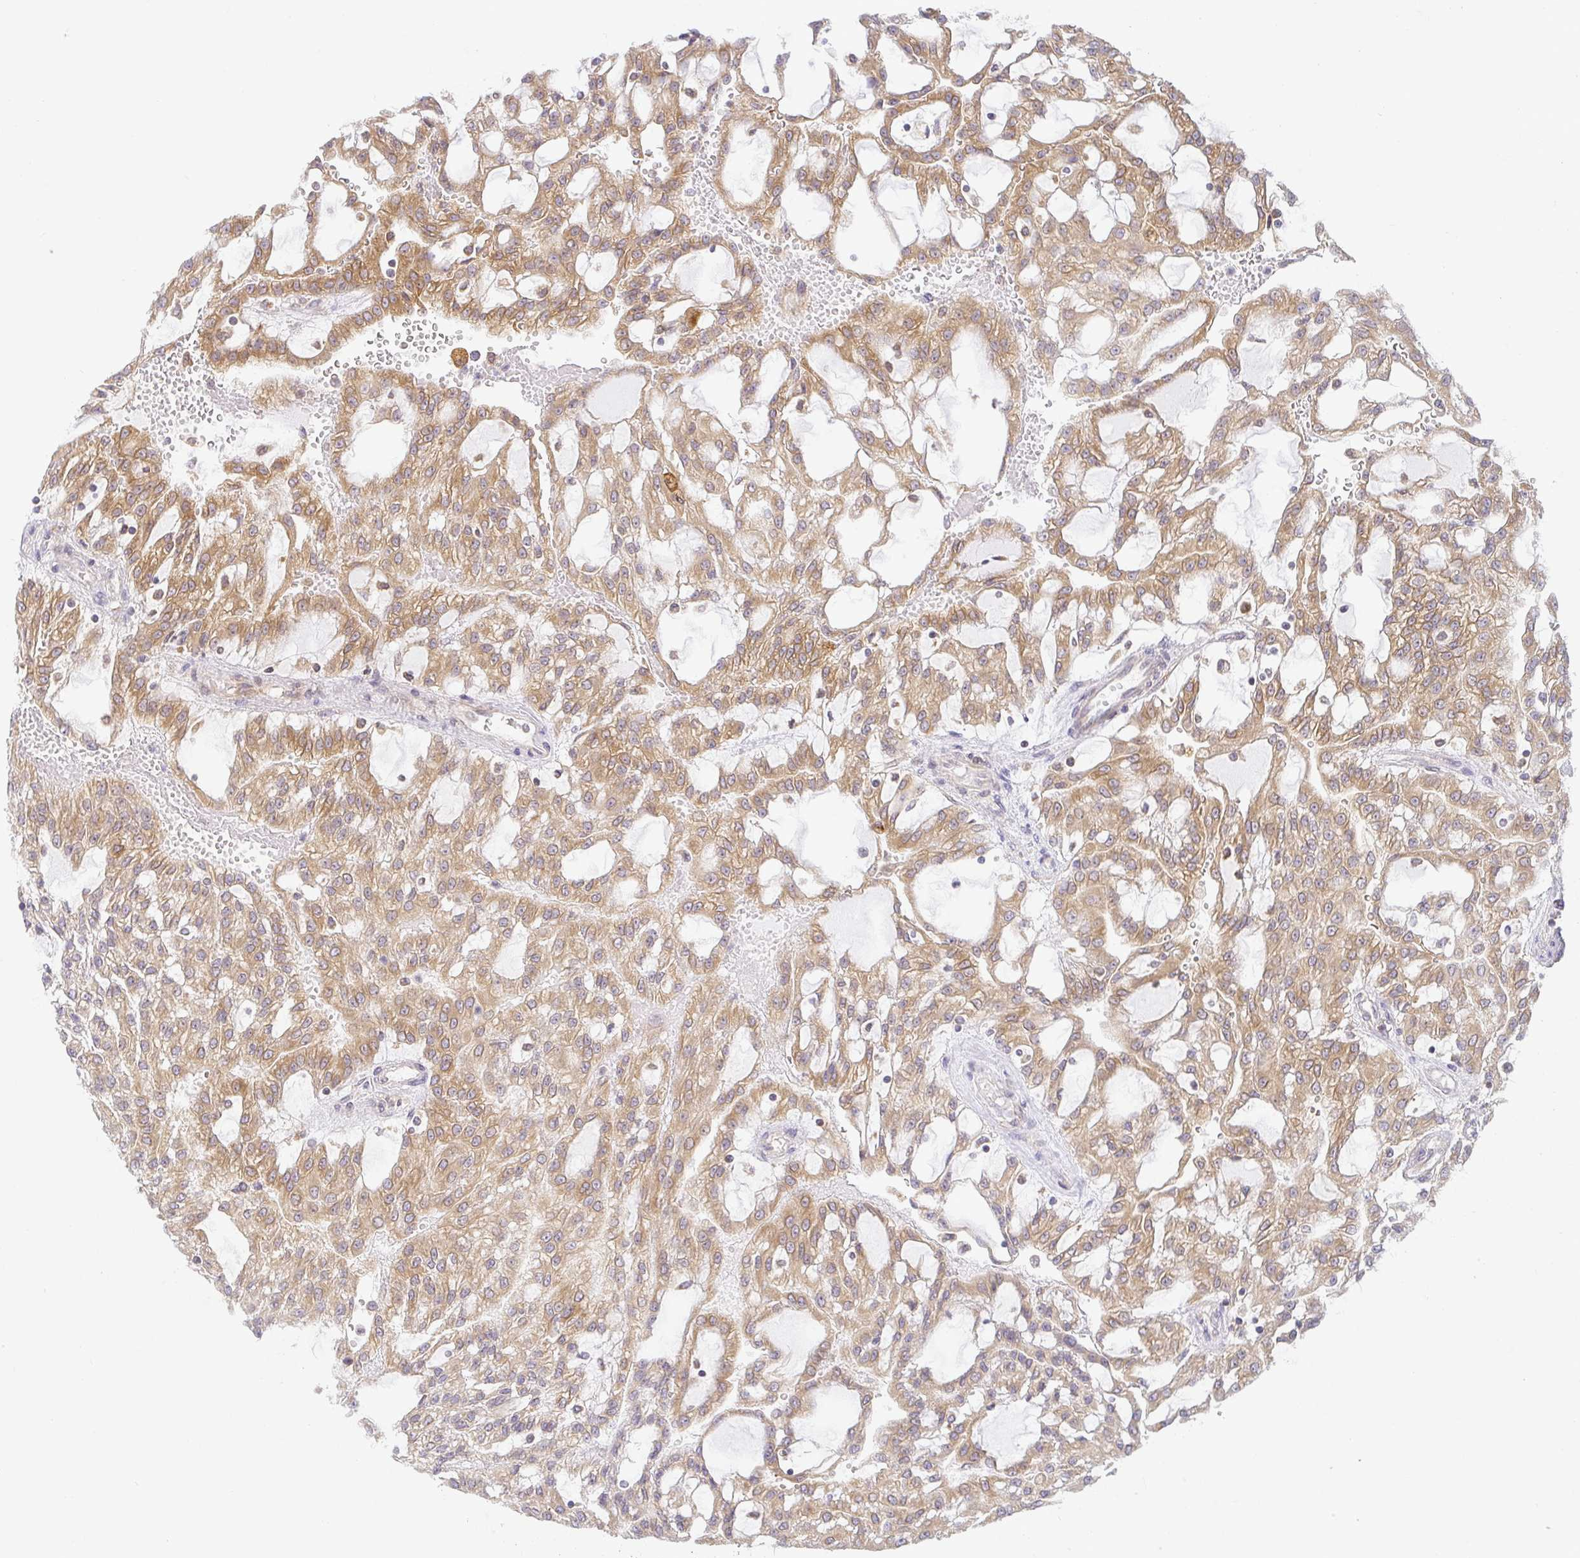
{"staining": {"intensity": "moderate", "quantity": ">75%", "location": "cytoplasmic/membranous"}, "tissue": "renal cancer", "cell_type": "Tumor cells", "image_type": "cancer", "snomed": [{"axis": "morphology", "description": "Adenocarcinoma, NOS"}, {"axis": "topography", "description": "Kidney"}], "caption": "A high-resolution micrograph shows immunohistochemistry (IHC) staining of renal cancer (adenocarcinoma), which exhibits moderate cytoplasmic/membranous staining in about >75% of tumor cells. (Stains: DAB in brown, nuclei in blue, Microscopy: brightfield microscopy at high magnification).", "gene": "DERL2", "patient": {"sex": "male", "age": 63}}